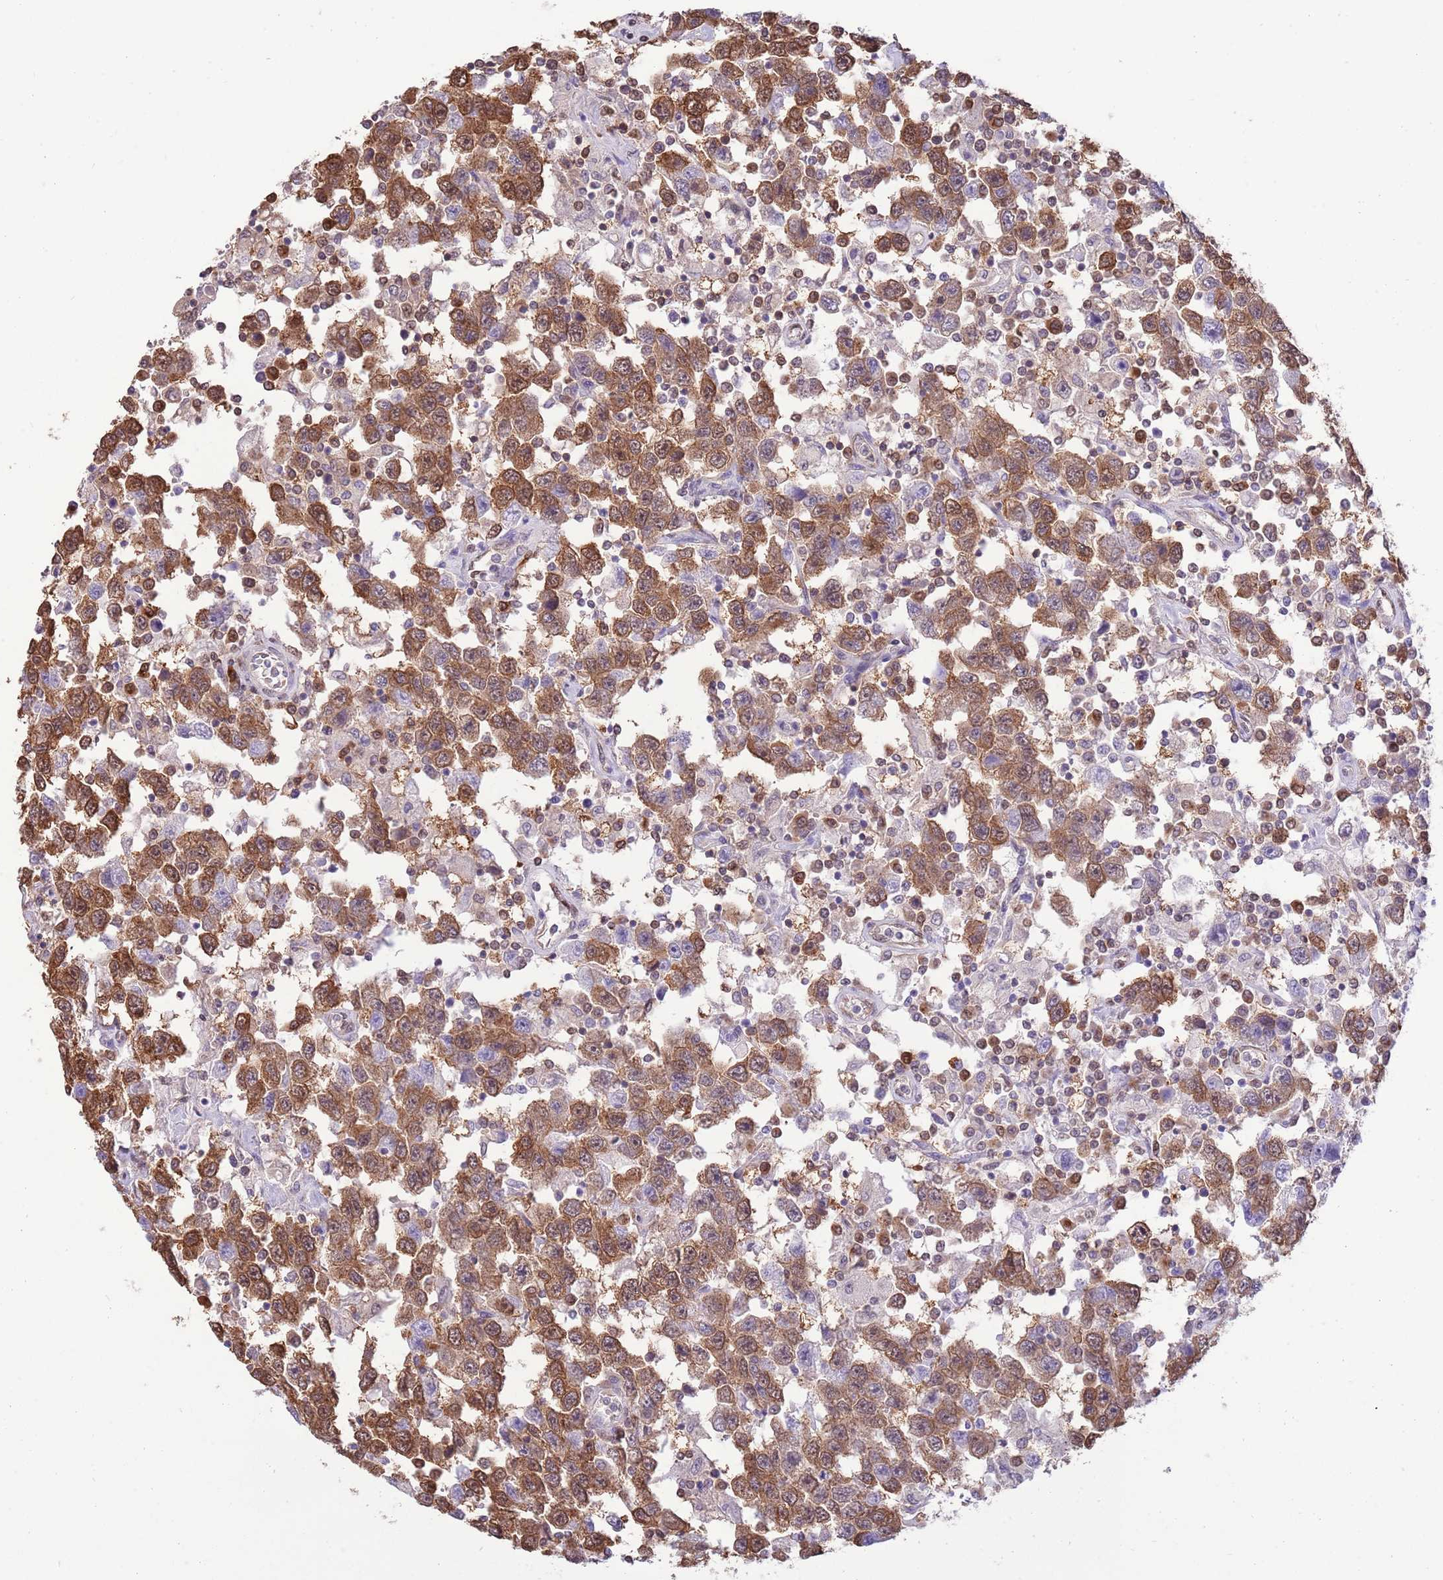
{"staining": {"intensity": "moderate", "quantity": ">75%", "location": "cytoplasmic/membranous"}, "tissue": "testis cancer", "cell_type": "Tumor cells", "image_type": "cancer", "snomed": [{"axis": "morphology", "description": "Seminoma, NOS"}, {"axis": "topography", "description": "Testis"}], "caption": "The histopathology image demonstrates immunohistochemical staining of testis cancer (seminoma). There is moderate cytoplasmic/membranous expression is seen in about >75% of tumor cells.", "gene": "NSFL1C", "patient": {"sex": "male", "age": 41}}